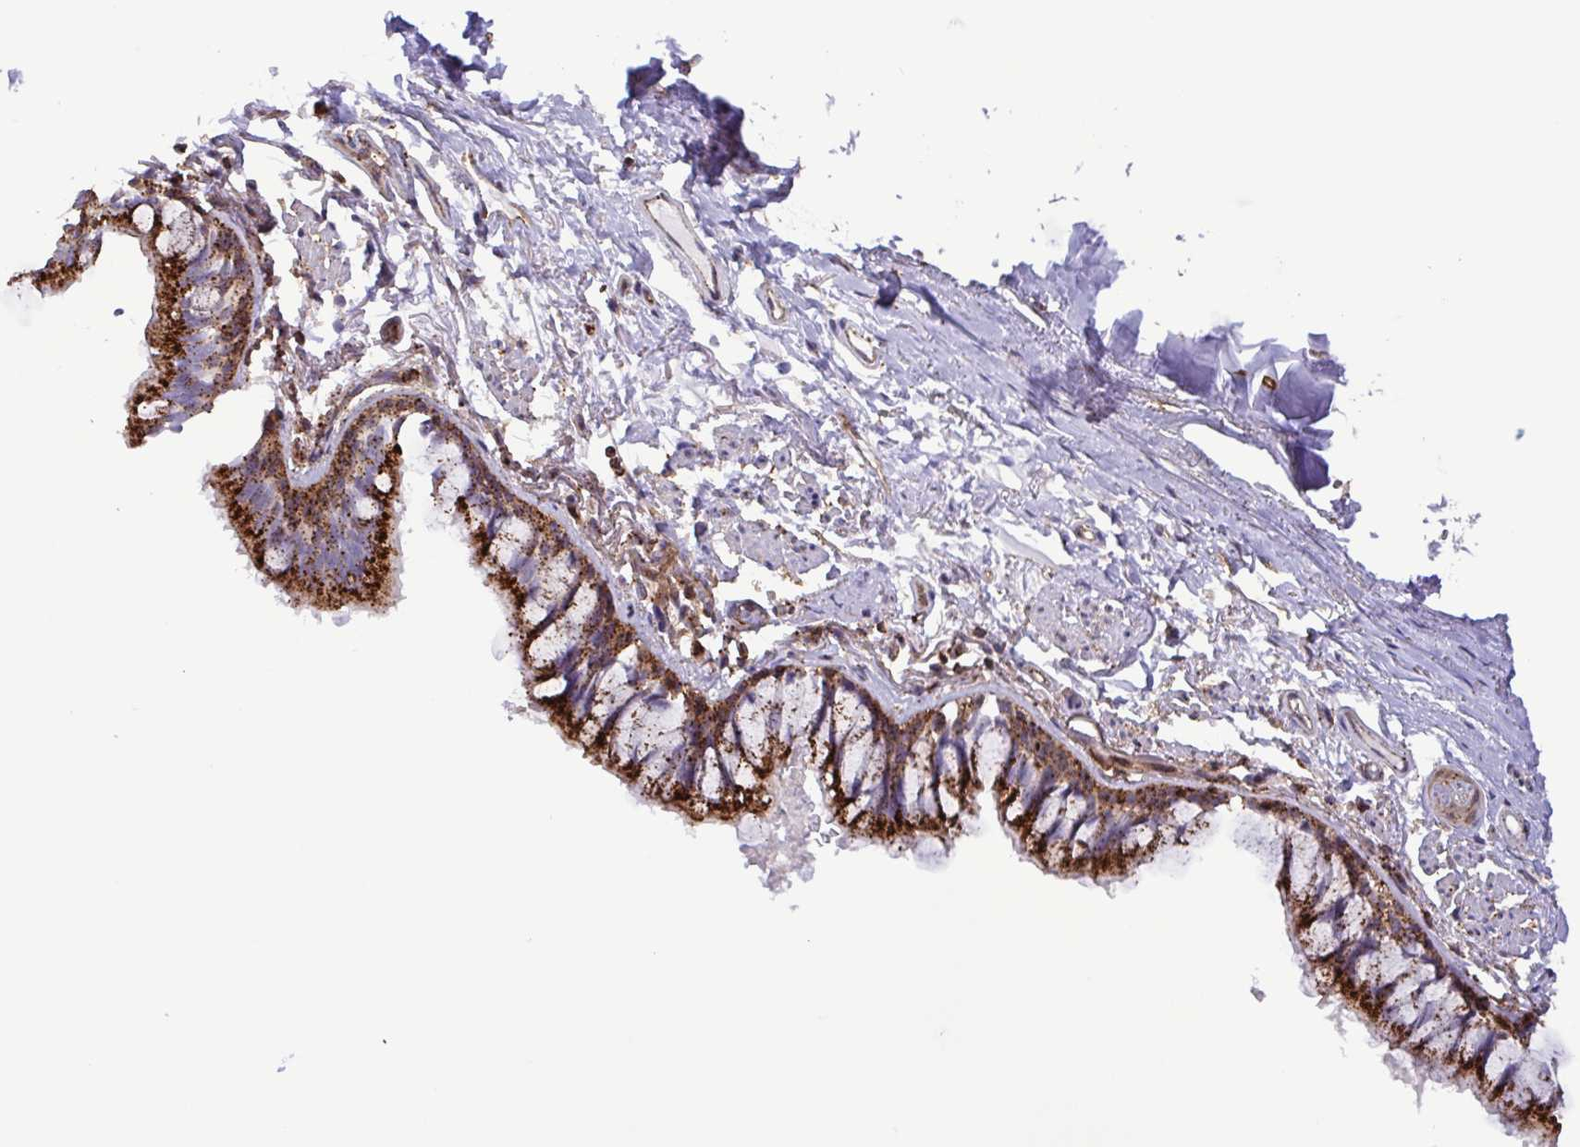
{"staining": {"intensity": "strong", "quantity": ">75%", "location": "cytoplasmic/membranous,nuclear"}, "tissue": "bronchus", "cell_type": "Respiratory epithelial cells", "image_type": "normal", "snomed": [{"axis": "morphology", "description": "Normal tissue, NOS"}, {"axis": "topography", "description": "Bronchus"}], "caption": "An image of human bronchus stained for a protein displays strong cytoplasmic/membranous,nuclear brown staining in respiratory epithelial cells. The staining was performed using DAB, with brown indicating positive protein expression. Nuclei are stained blue with hematoxylin.", "gene": "CHMP1B", "patient": {"sex": "male", "age": 70}}